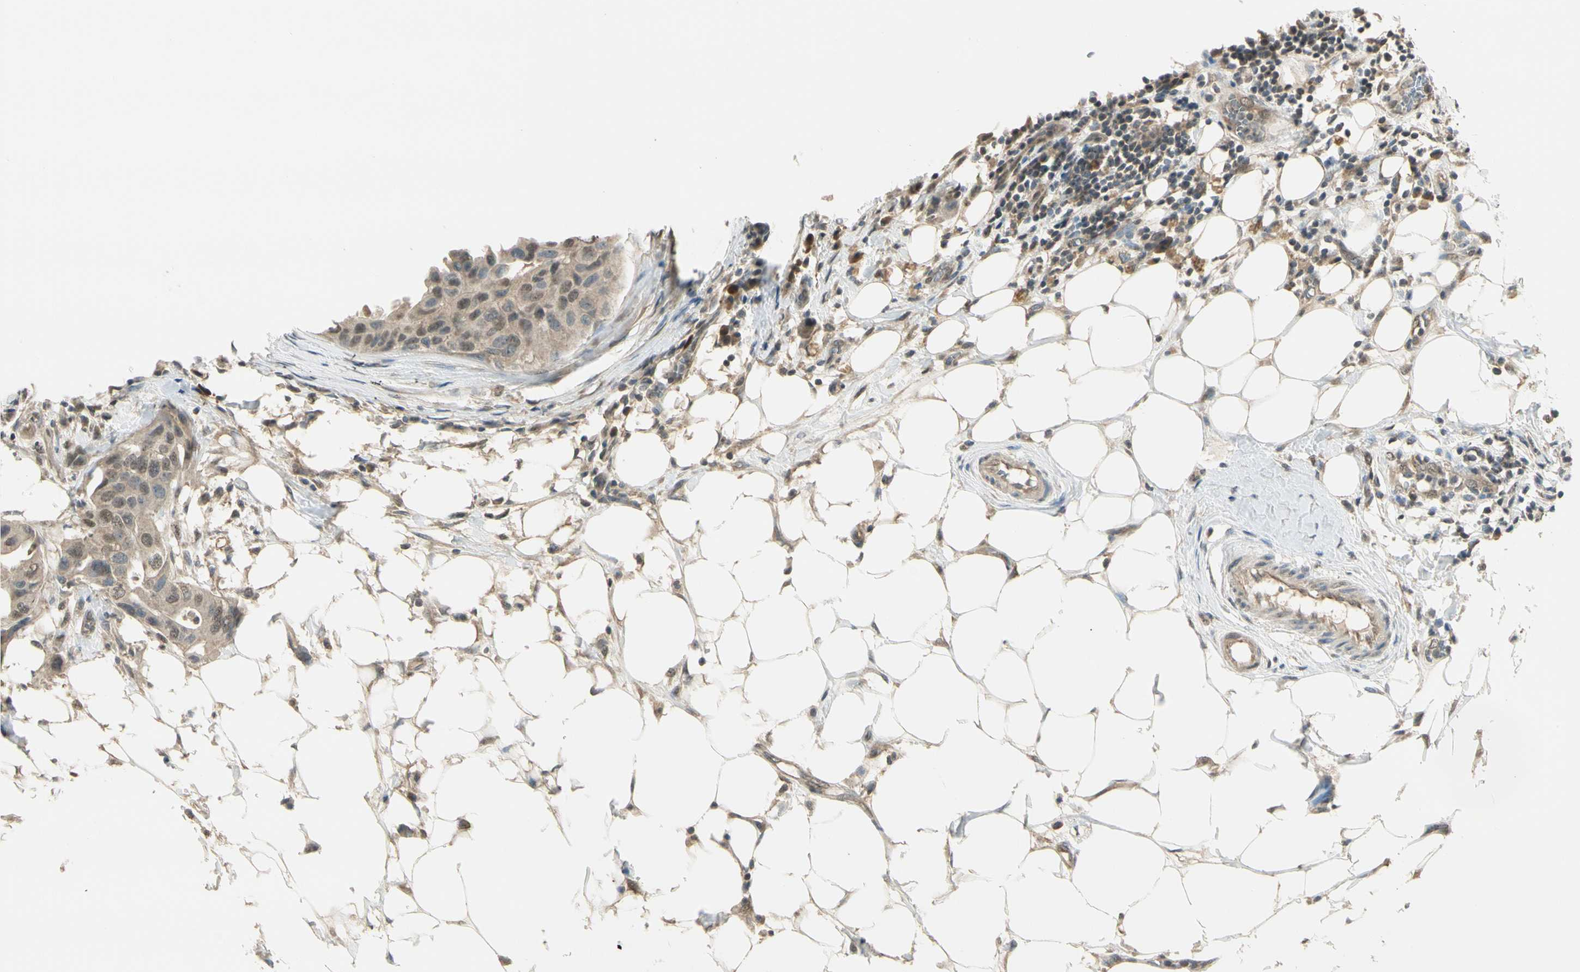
{"staining": {"intensity": "moderate", "quantity": ">75%", "location": "cytoplasmic/membranous,nuclear"}, "tissue": "breast cancer", "cell_type": "Tumor cells", "image_type": "cancer", "snomed": [{"axis": "morphology", "description": "Duct carcinoma"}, {"axis": "topography", "description": "Breast"}], "caption": "The immunohistochemical stain highlights moderate cytoplasmic/membranous and nuclear staining in tumor cells of infiltrating ductal carcinoma (breast) tissue. (Brightfield microscopy of DAB IHC at high magnification).", "gene": "SGCA", "patient": {"sex": "female", "age": 40}}